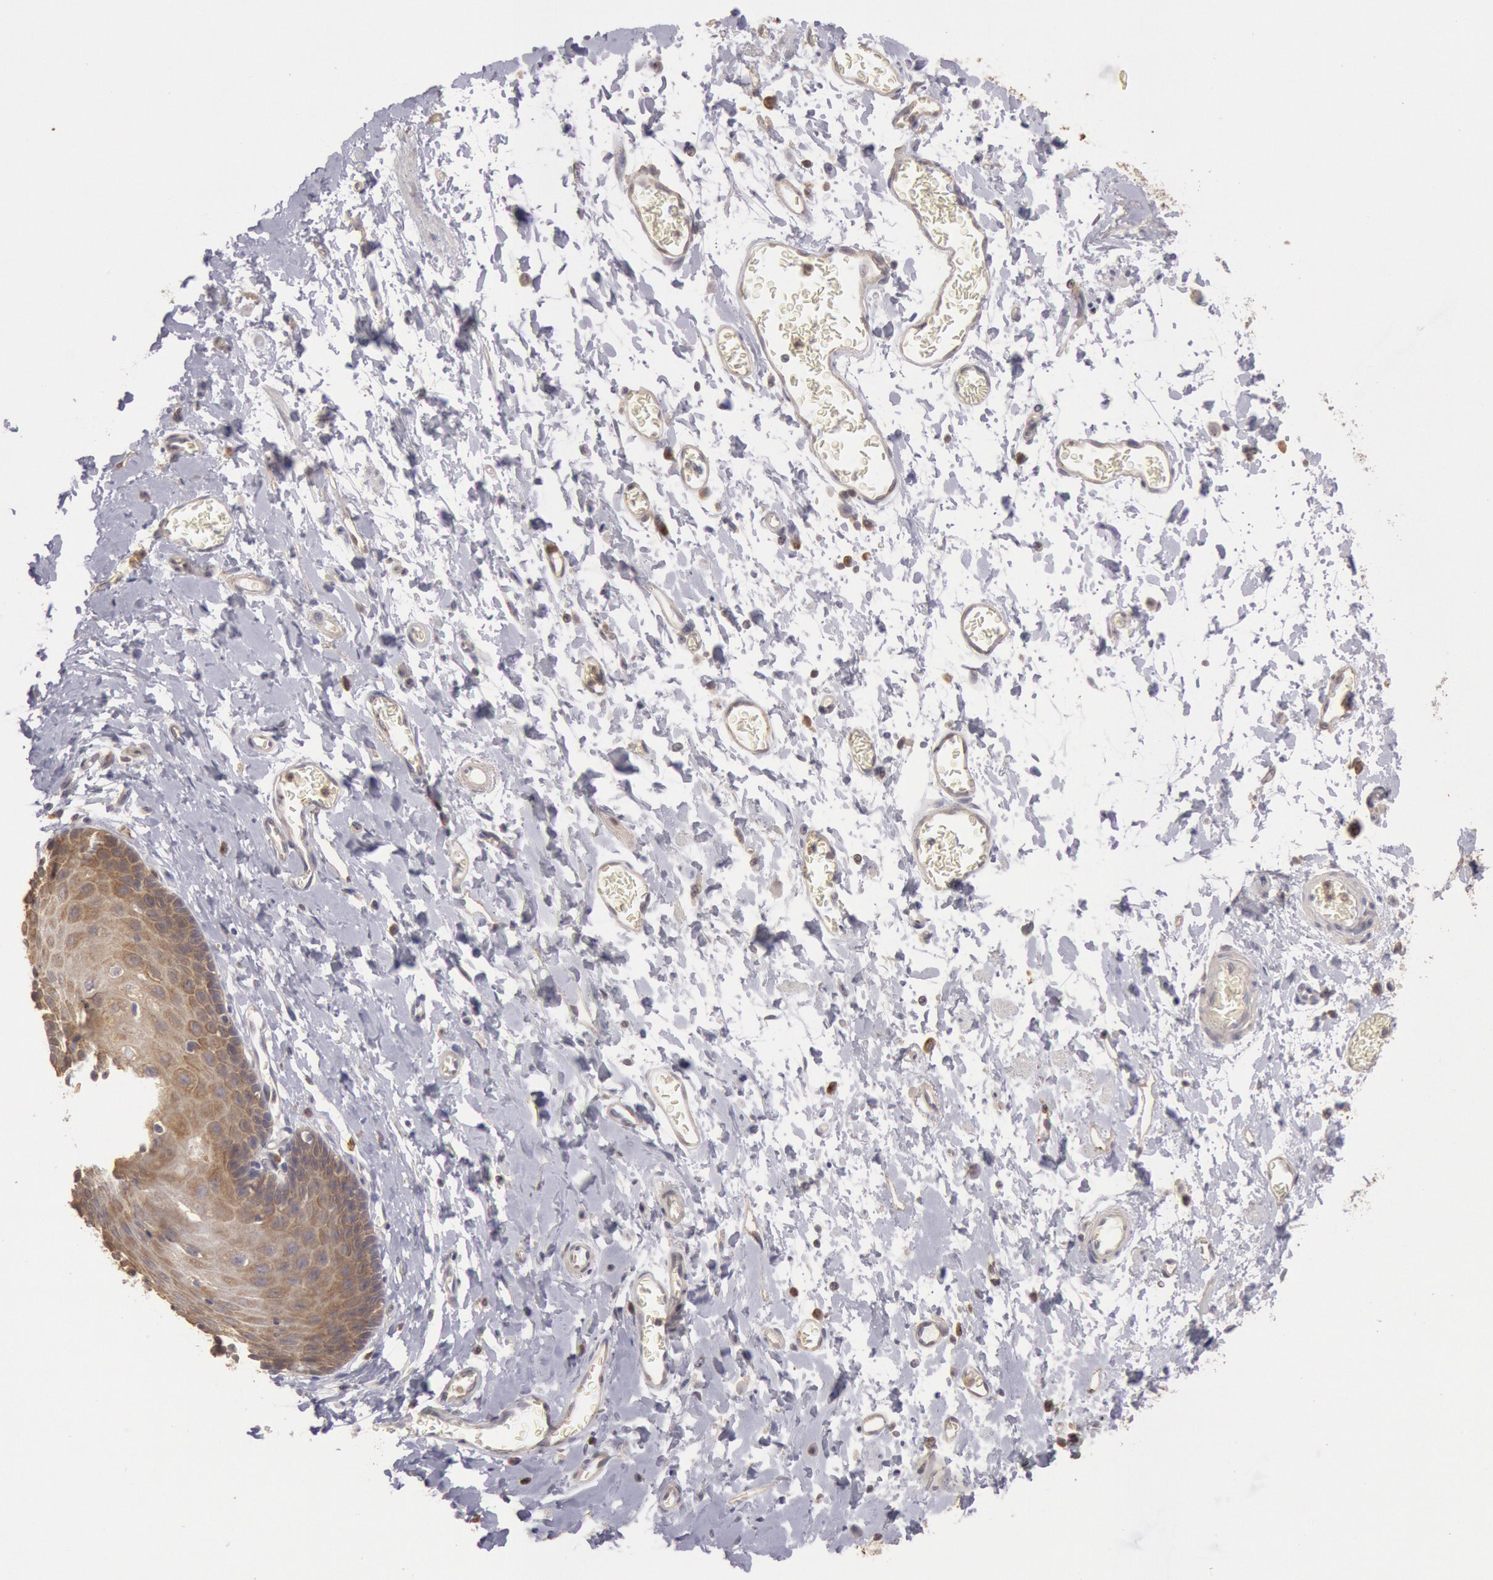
{"staining": {"intensity": "strong", "quantity": ">75%", "location": "cytoplasmic/membranous"}, "tissue": "esophagus", "cell_type": "Squamous epithelial cells", "image_type": "normal", "snomed": [{"axis": "morphology", "description": "Normal tissue, NOS"}, {"axis": "topography", "description": "Esophagus"}], "caption": "Immunohistochemical staining of benign human esophagus exhibits high levels of strong cytoplasmic/membranous expression in approximately >75% of squamous epithelial cells.", "gene": "PLA2G6", "patient": {"sex": "male", "age": 70}}